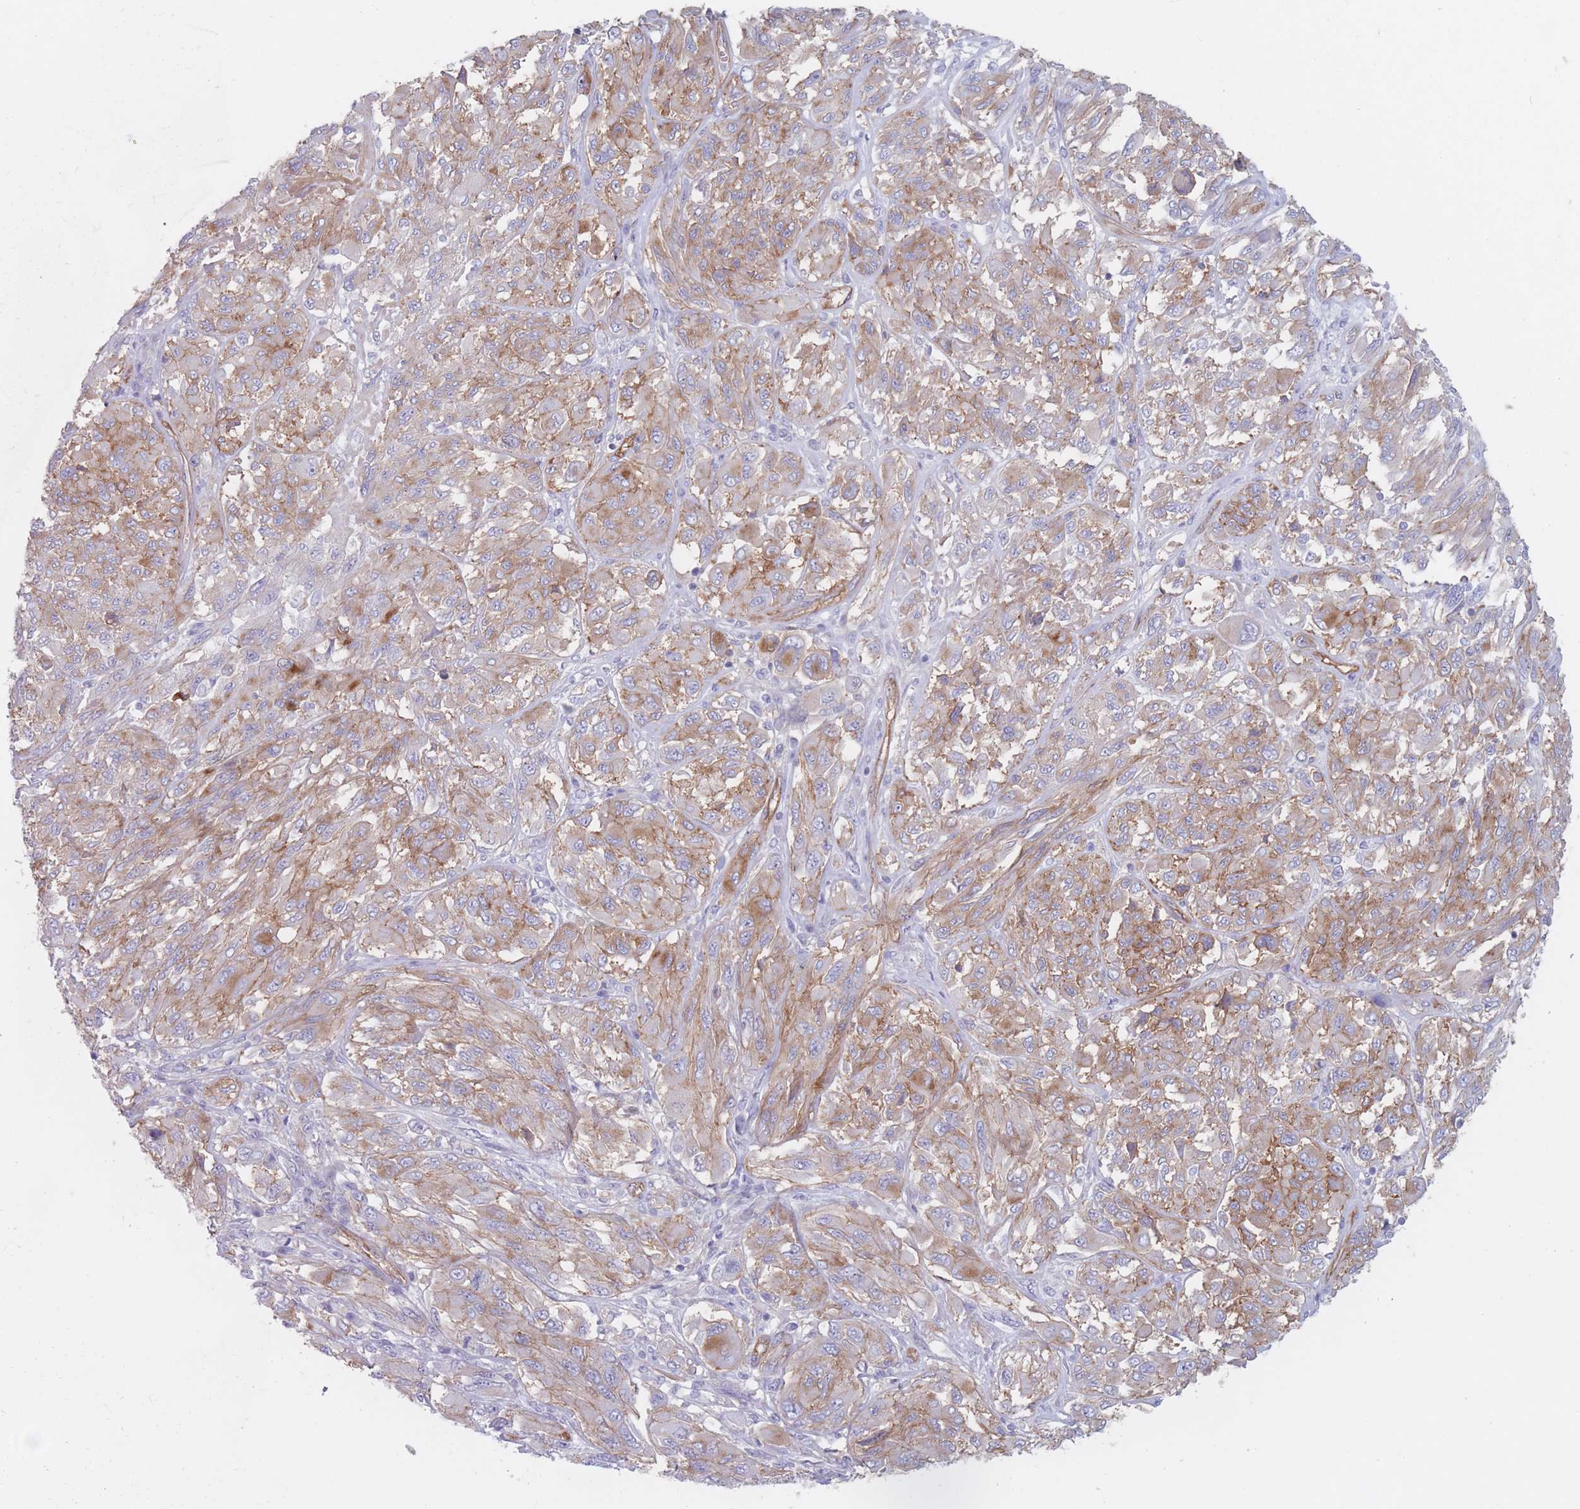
{"staining": {"intensity": "weak", "quantity": ">75%", "location": "cytoplasmic/membranous"}, "tissue": "melanoma", "cell_type": "Tumor cells", "image_type": "cancer", "snomed": [{"axis": "morphology", "description": "Malignant melanoma, NOS"}, {"axis": "topography", "description": "Skin"}], "caption": "Melanoma stained with a protein marker demonstrates weak staining in tumor cells.", "gene": "PLPP1", "patient": {"sex": "female", "age": 91}}